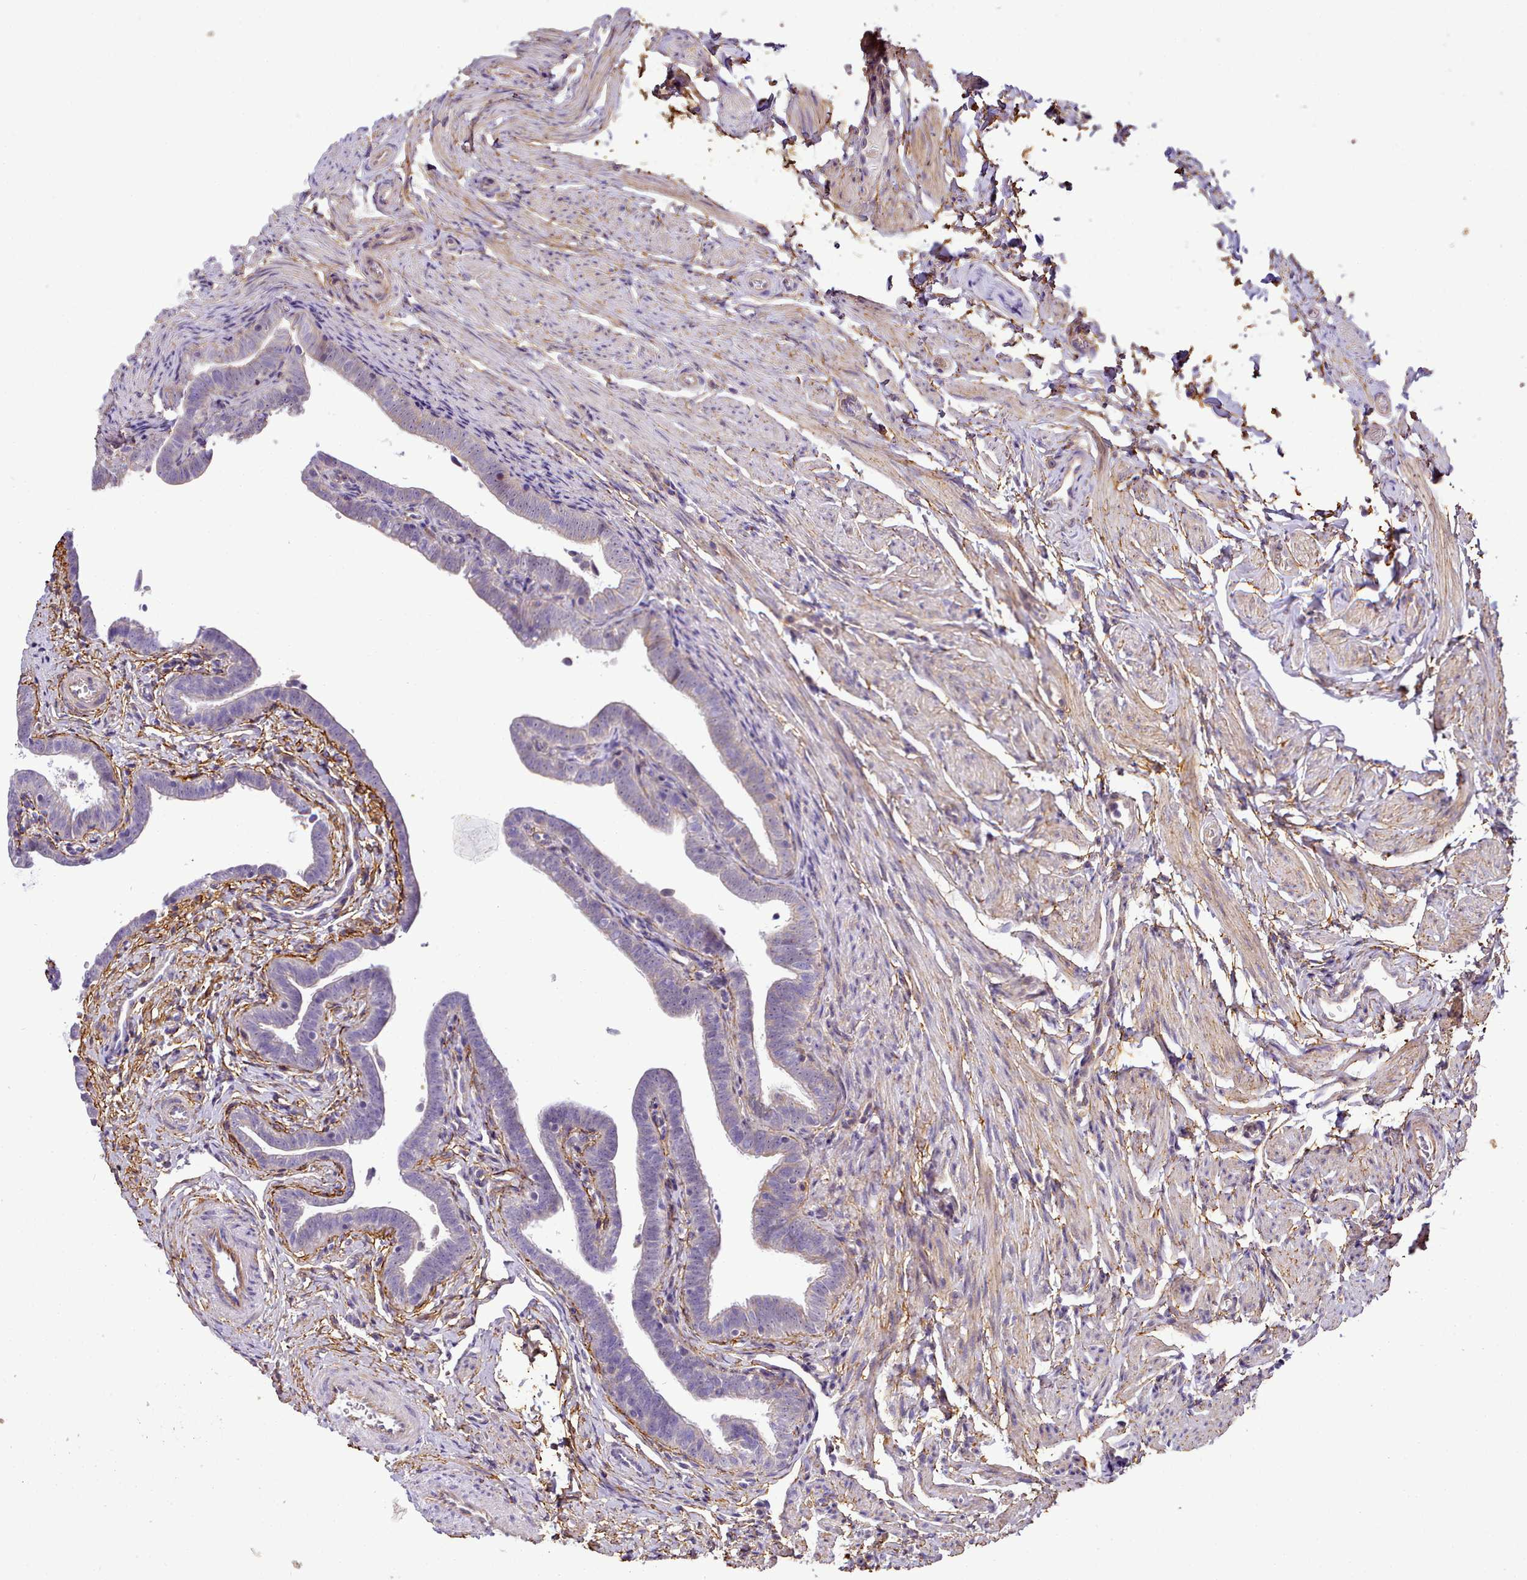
{"staining": {"intensity": "weak", "quantity": "25%-75%", "location": "cytoplasmic/membranous"}, "tissue": "fallopian tube", "cell_type": "Glandular cells", "image_type": "normal", "snomed": [{"axis": "morphology", "description": "Normal tissue, NOS"}, {"axis": "topography", "description": "Fallopian tube"}], "caption": "Immunohistochemical staining of unremarkable human fallopian tube exhibits weak cytoplasmic/membranous protein positivity in about 25%-75% of glandular cells.", "gene": "NBPF10", "patient": {"sex": "female", "age": 36}}